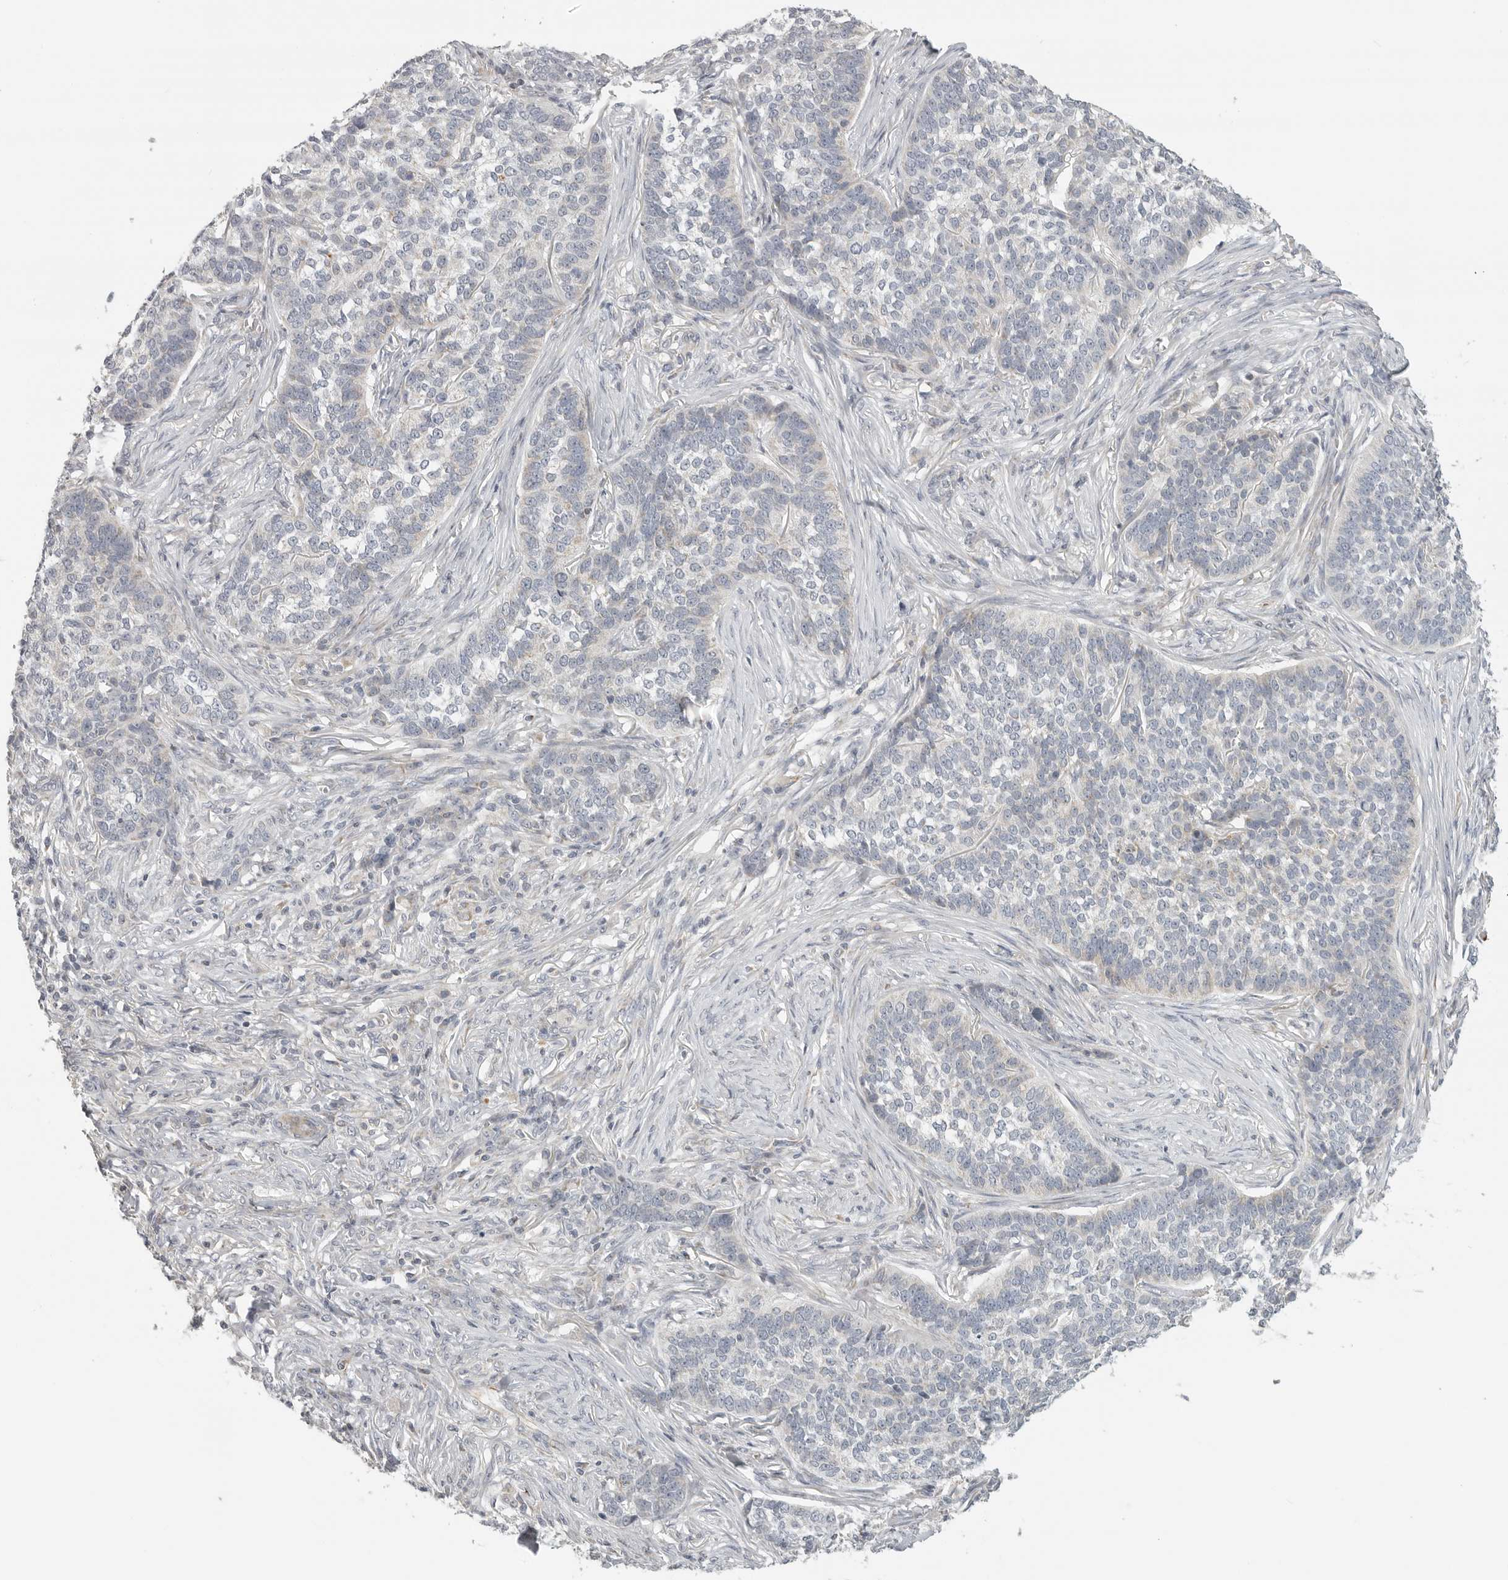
{"staining": {"intensity": "negative", "quantity": "none", "location": "none"}, "tissue": "skin cancer", "cell_type": "Tumor cells", "image_type": "cancer", "snomed": [{"axis": "morphology", "description": "Basal cell carcinoma"}, {"axis": "topography", "description": "Skin"}], "caption": "Tumor cells show no significant positivity in basal cell carcinoma (skin).", "gene": "RXFP3", "patient": {"sex": "male", "age": 85}}